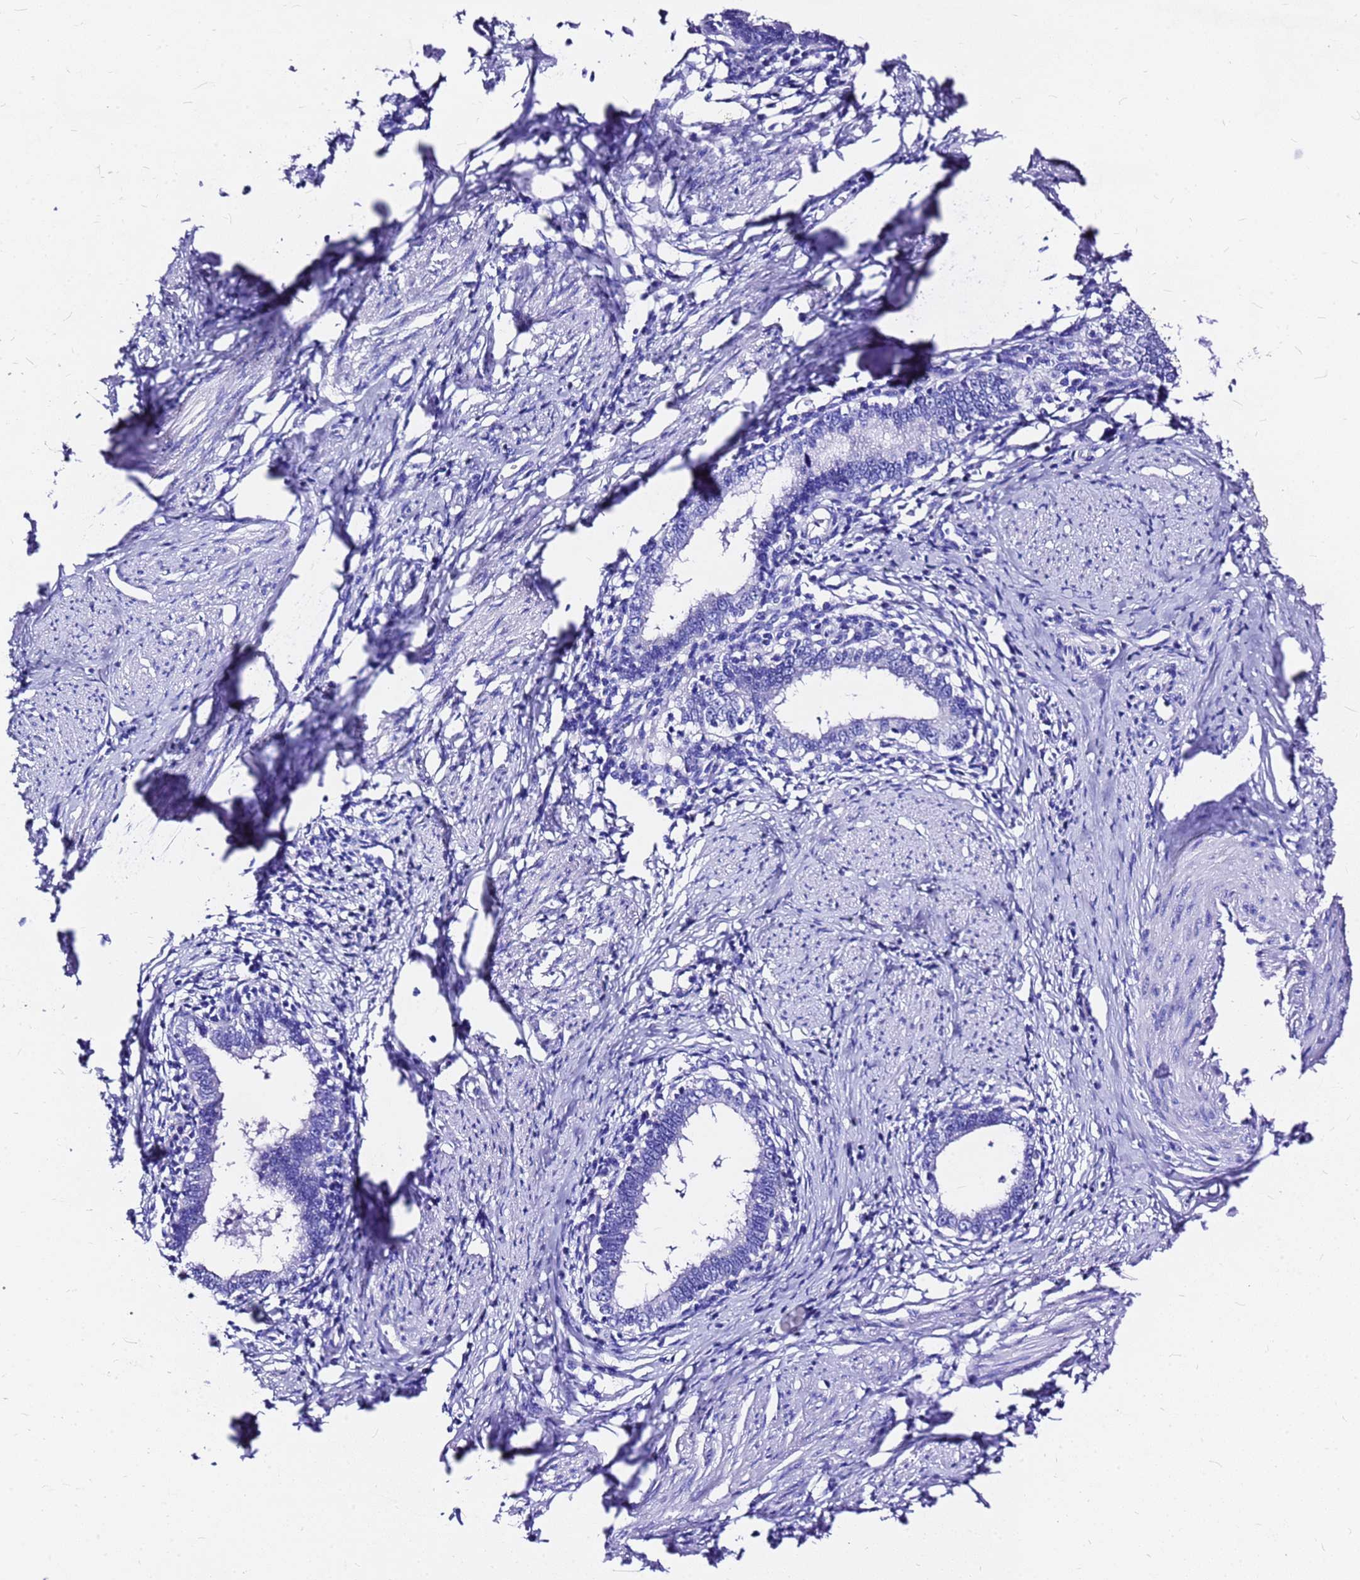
{"staining": {"intensity": "negative", "quantity": "none", "location": "none"}, "tissue": "cervical cancer", "cell_type": "Tumor cells", "image_type": "cancer", "snomed": [{"axis": "morphology", "description": "Adenocarcinoma, NOS"}, {"axis": "topography", "description": "Cervix"}], "caption": "Tumor cells are negative for brown protein staining in cervical adenocarcinoma.", "gene": "HERC4", "patient": {"sex": "female", "age": 36}}